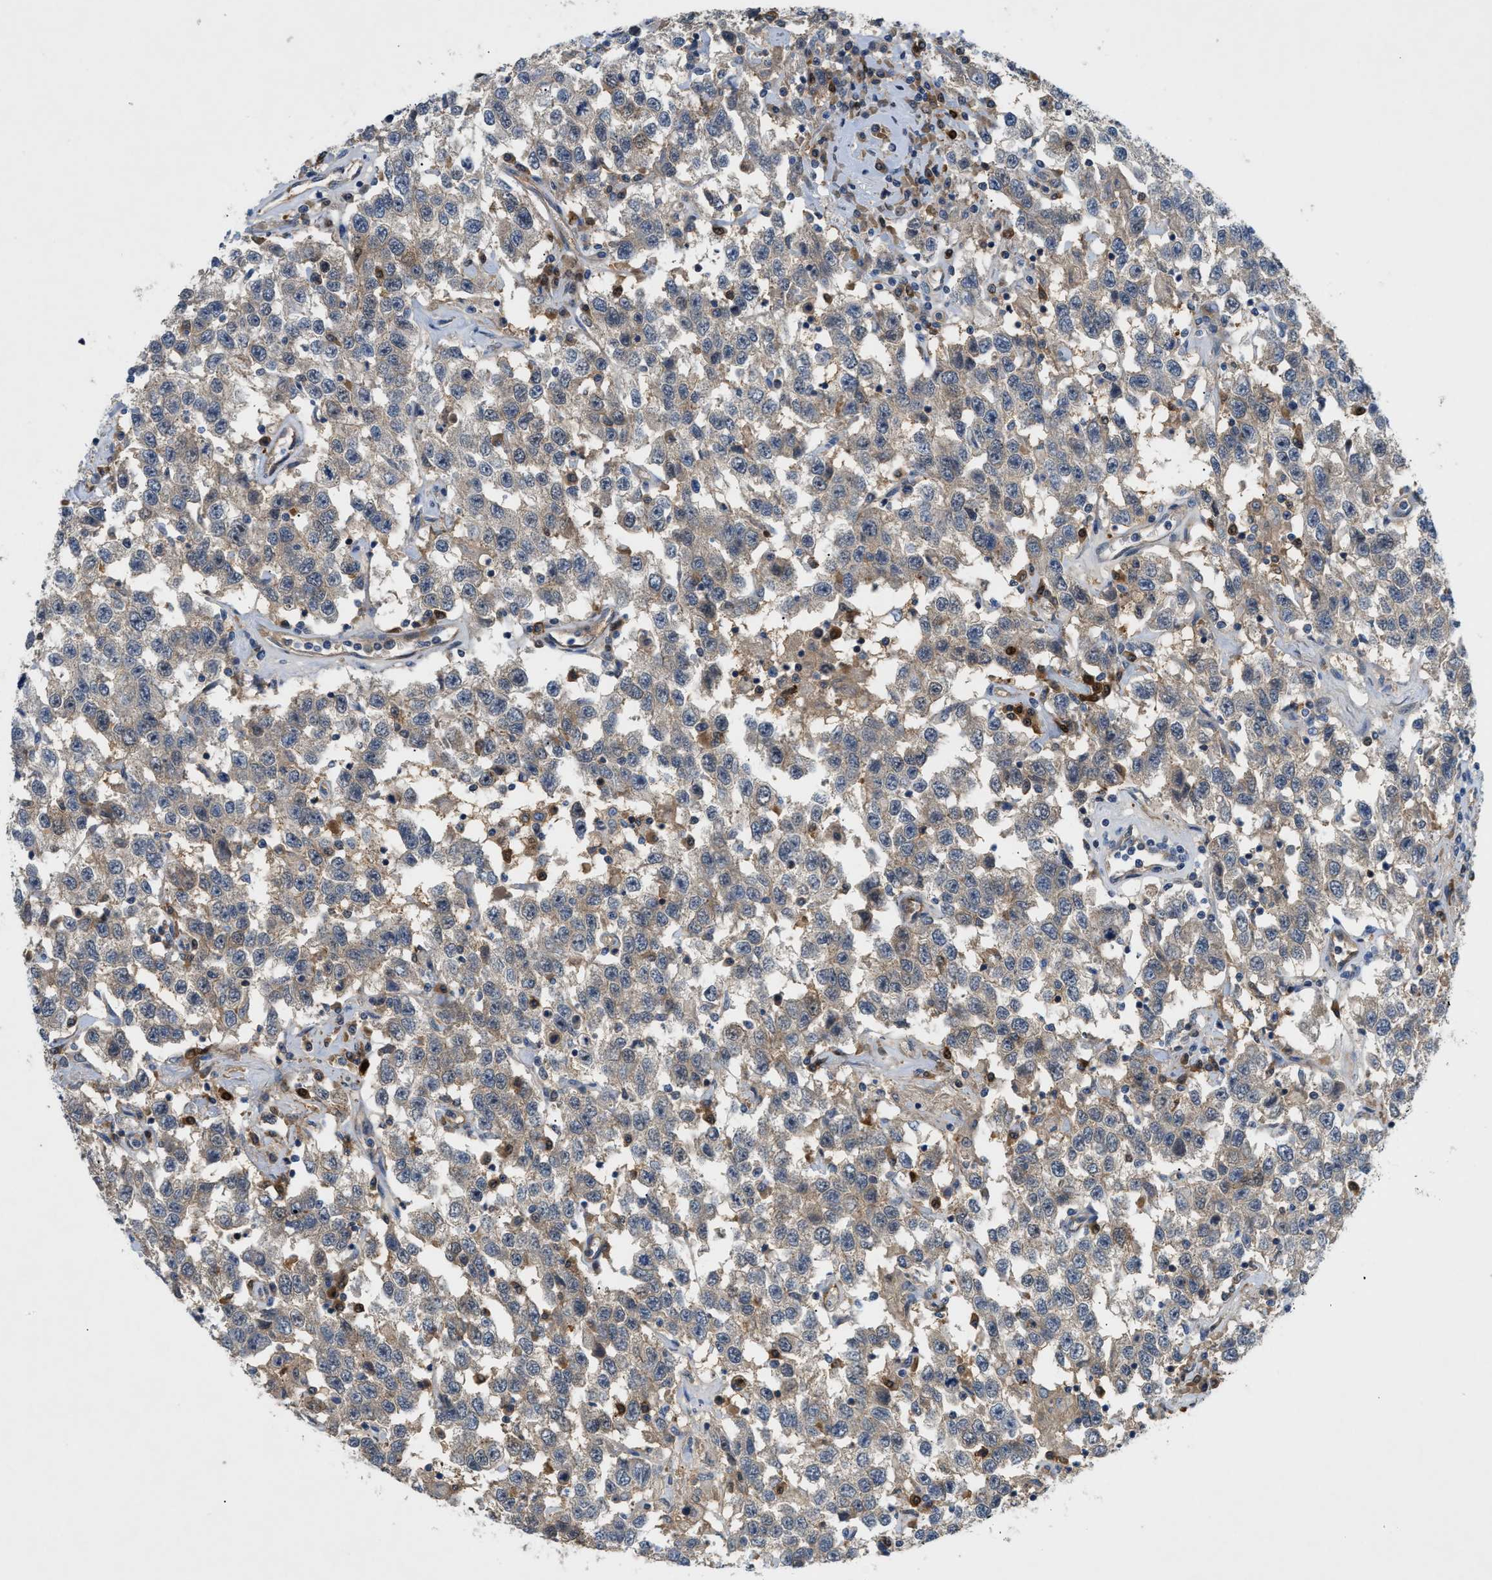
{"staining": {"intensity": "weak", "quantity": ">75%", "location": "cytoplasmic/membranous"}, "tissue": "testis cancer", "cell_type": "Tumor cells", "image_type": "cancer", "snomed": [{"axis": "morphology", "description": "Seminoma, NOS"}, {"axis": "topography", "description": "Testis"}], "caption": "Testis cancer was stained to show a protein in brown. There is low levels of weak cytoplasmic/membranous positivity in about >75% of tumor cells. The staining was performed using DAB (3,3'-diaminobenzidine), with brown indicating positive protein expression. Nuclei are stained blue with hematoxylin.", "gene": "TRAK2", "patient": {"sex": "male", "age": 41}}